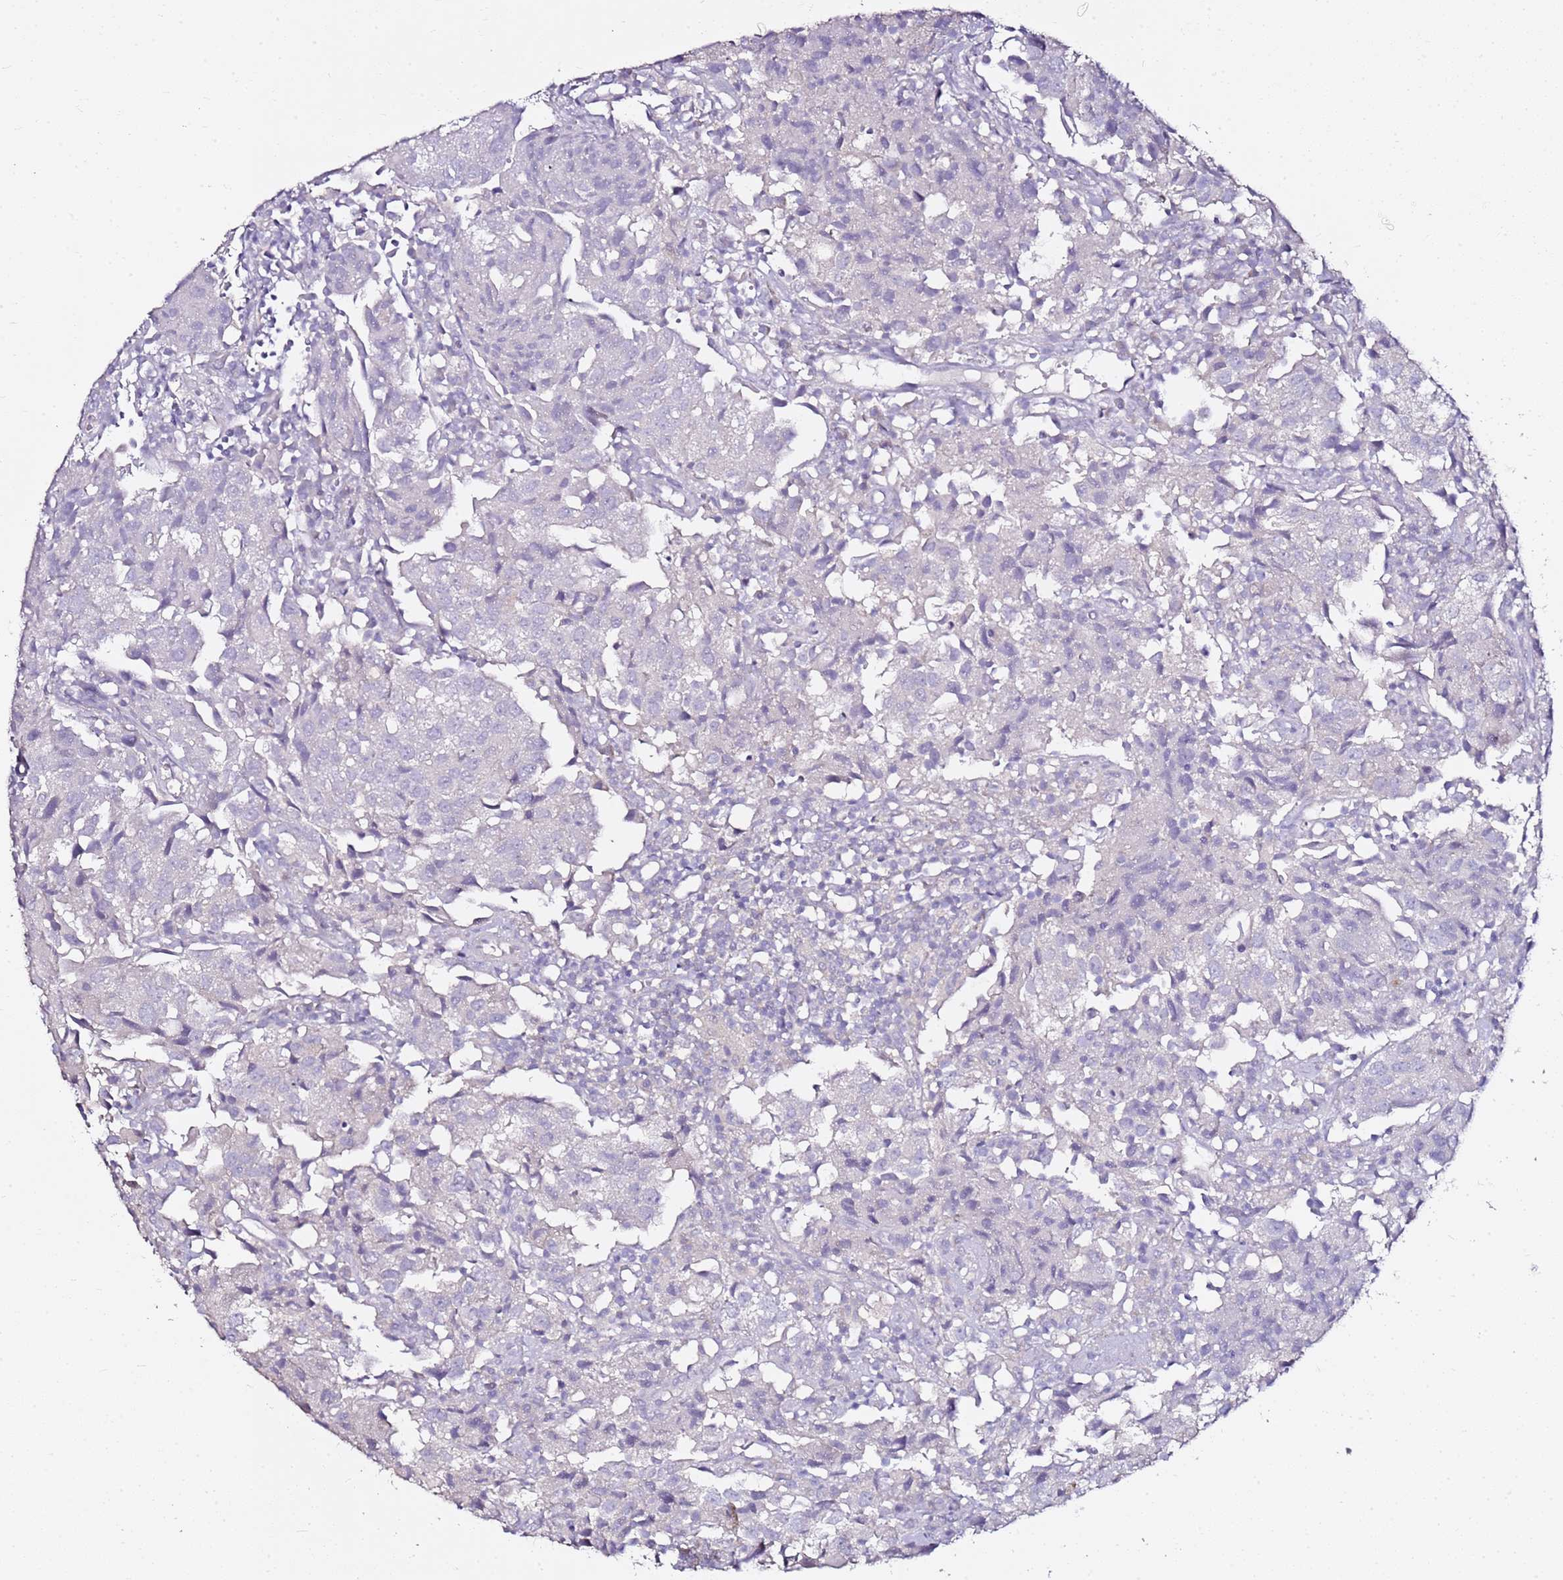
{"staining": {"intensity": "negative", "quantity": "none", "location": "none"}, "tissue": "urothelial cancer", "cell_type": "Tumor cells", "image_type": "cancer", "snomed": [{"axis": "morphology", "description": "Urothelial carcinoma, High grade"}, {"axis": "topography", "description": "Urinary bladder"}], "caption": "Tumor cells show no significant protein expression in urothelial cancer.", "gene": "MYBPC3", "patient": {"sex": "female", "age": 75}}